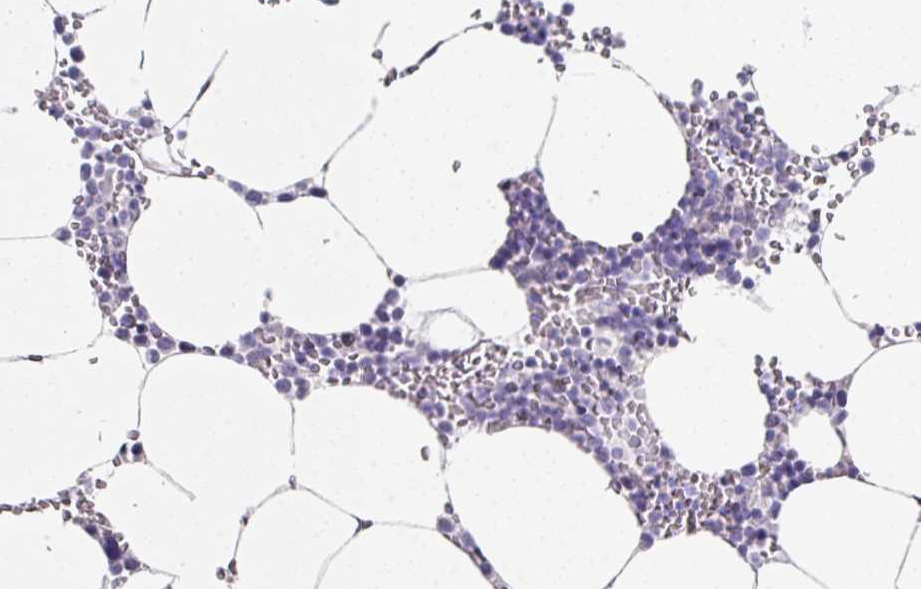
{"staining": {"intensity": "negative", "quantity": "none", "location": "none"}, "tissue": "bone marrow", "cell_type": "Hematopoietic cells", "image_type": "normal", "snomed": [{"axis": "morphology", "description": "Normal tissue, NOS"}, {"axis": "topography", "description": "Bone marrow"}], "caption": "Immunohistochemistry image of normal bone marrow: human bone marrow stained with DAB (3,3'-diaminobenzidine) displays no significant protein positivity in hematopoietic cells.", "gene": "ANKRD29", "patient": {"sex": "male", "age": 70}}